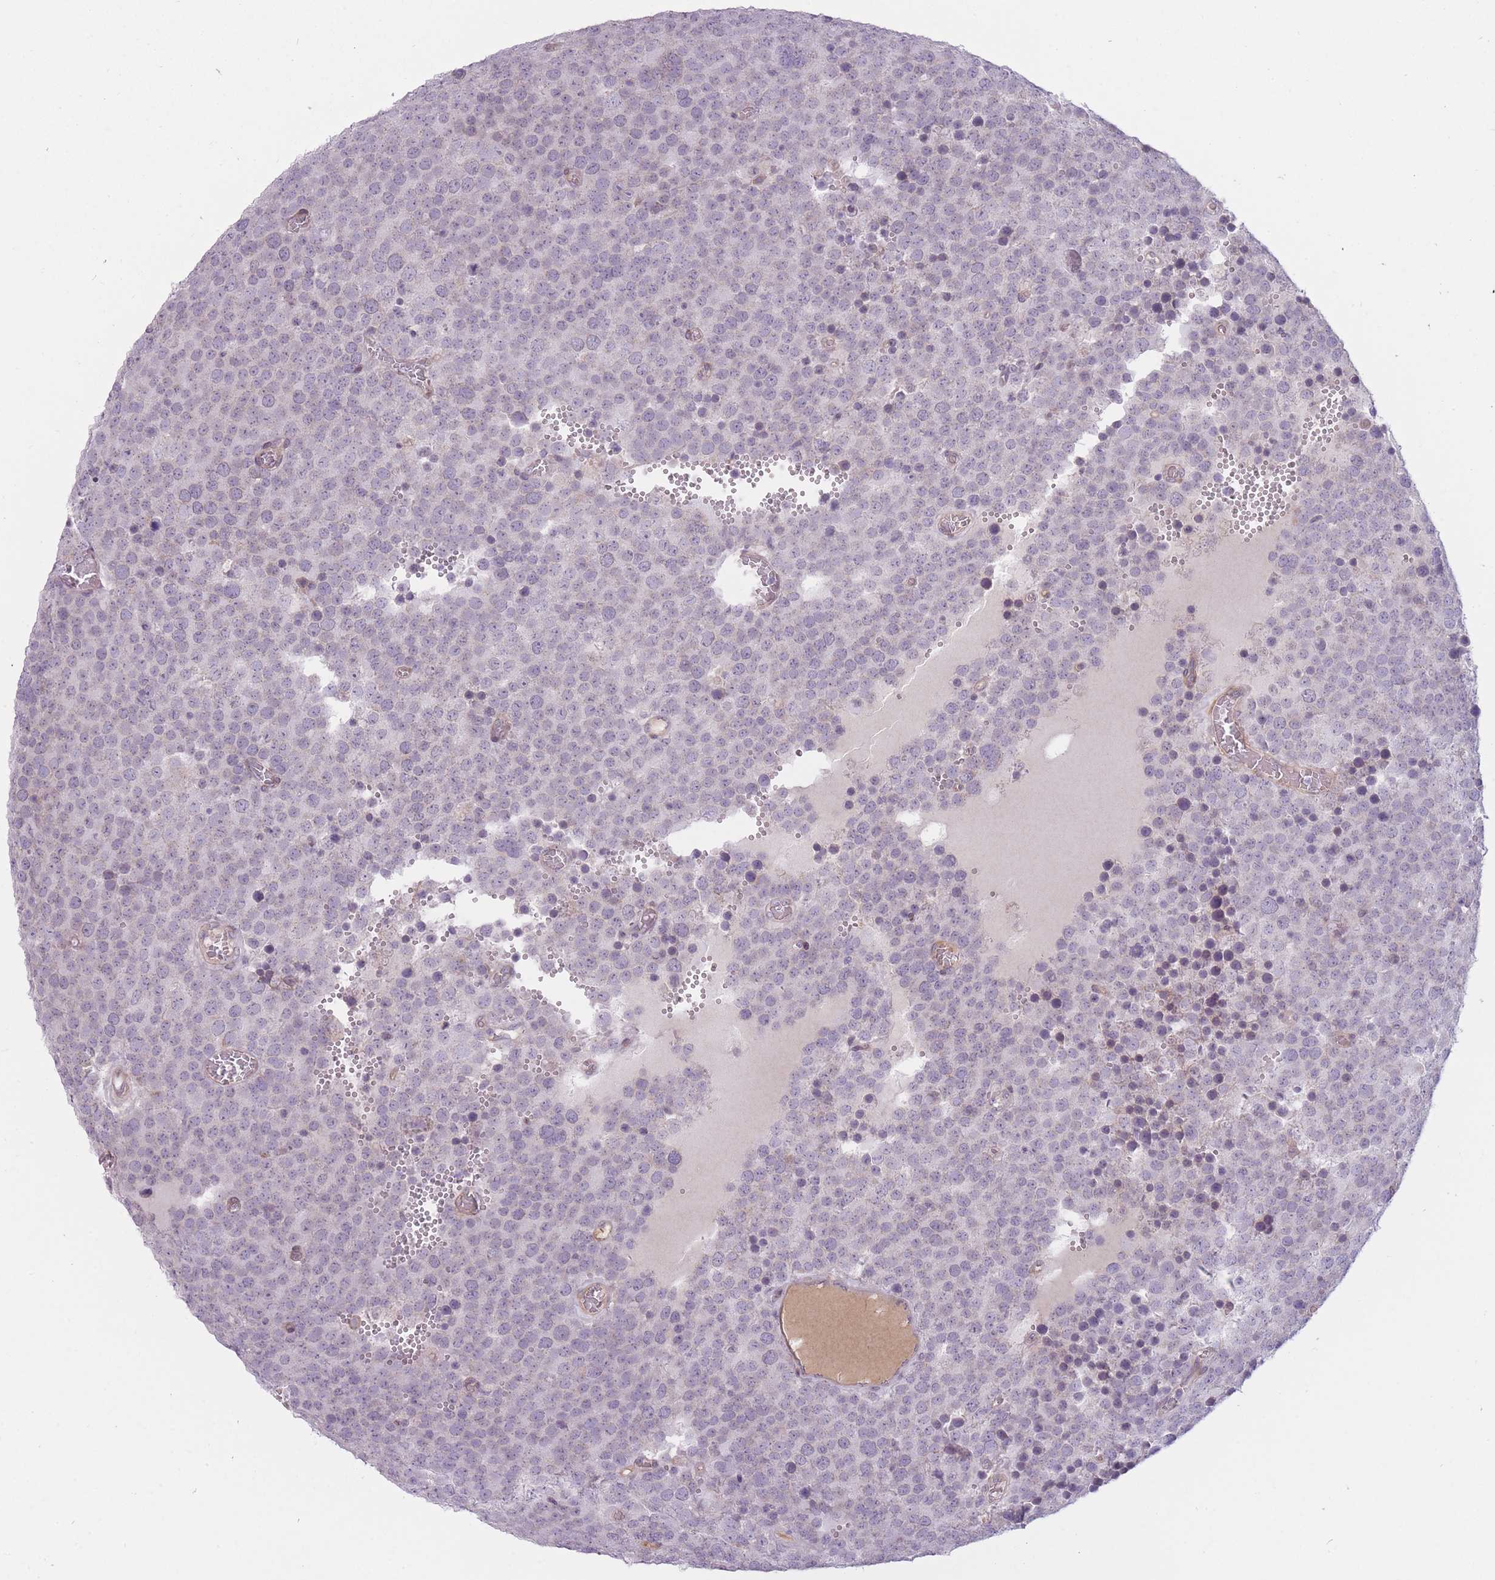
{"staining": {"intensity": "negative", "quantity": "none", "location": "none"}, "tissue": "testis cancer", "cell_type": "Tumor cells", "image_type": "cancer", "snomed": [{"axis": "morphology", "description": "Normal tissue, NOS"}, {"axis": "morphology", "description": "Seminoma, NOS"}, {"axis": "topography", "description": "Testis"}], "caption": "This is an IHC micrograph of human testis cancer. There is no expression in tumor cells.", "gene": "PGRMC2", "patient": {"sex": "male", "age": 71}}